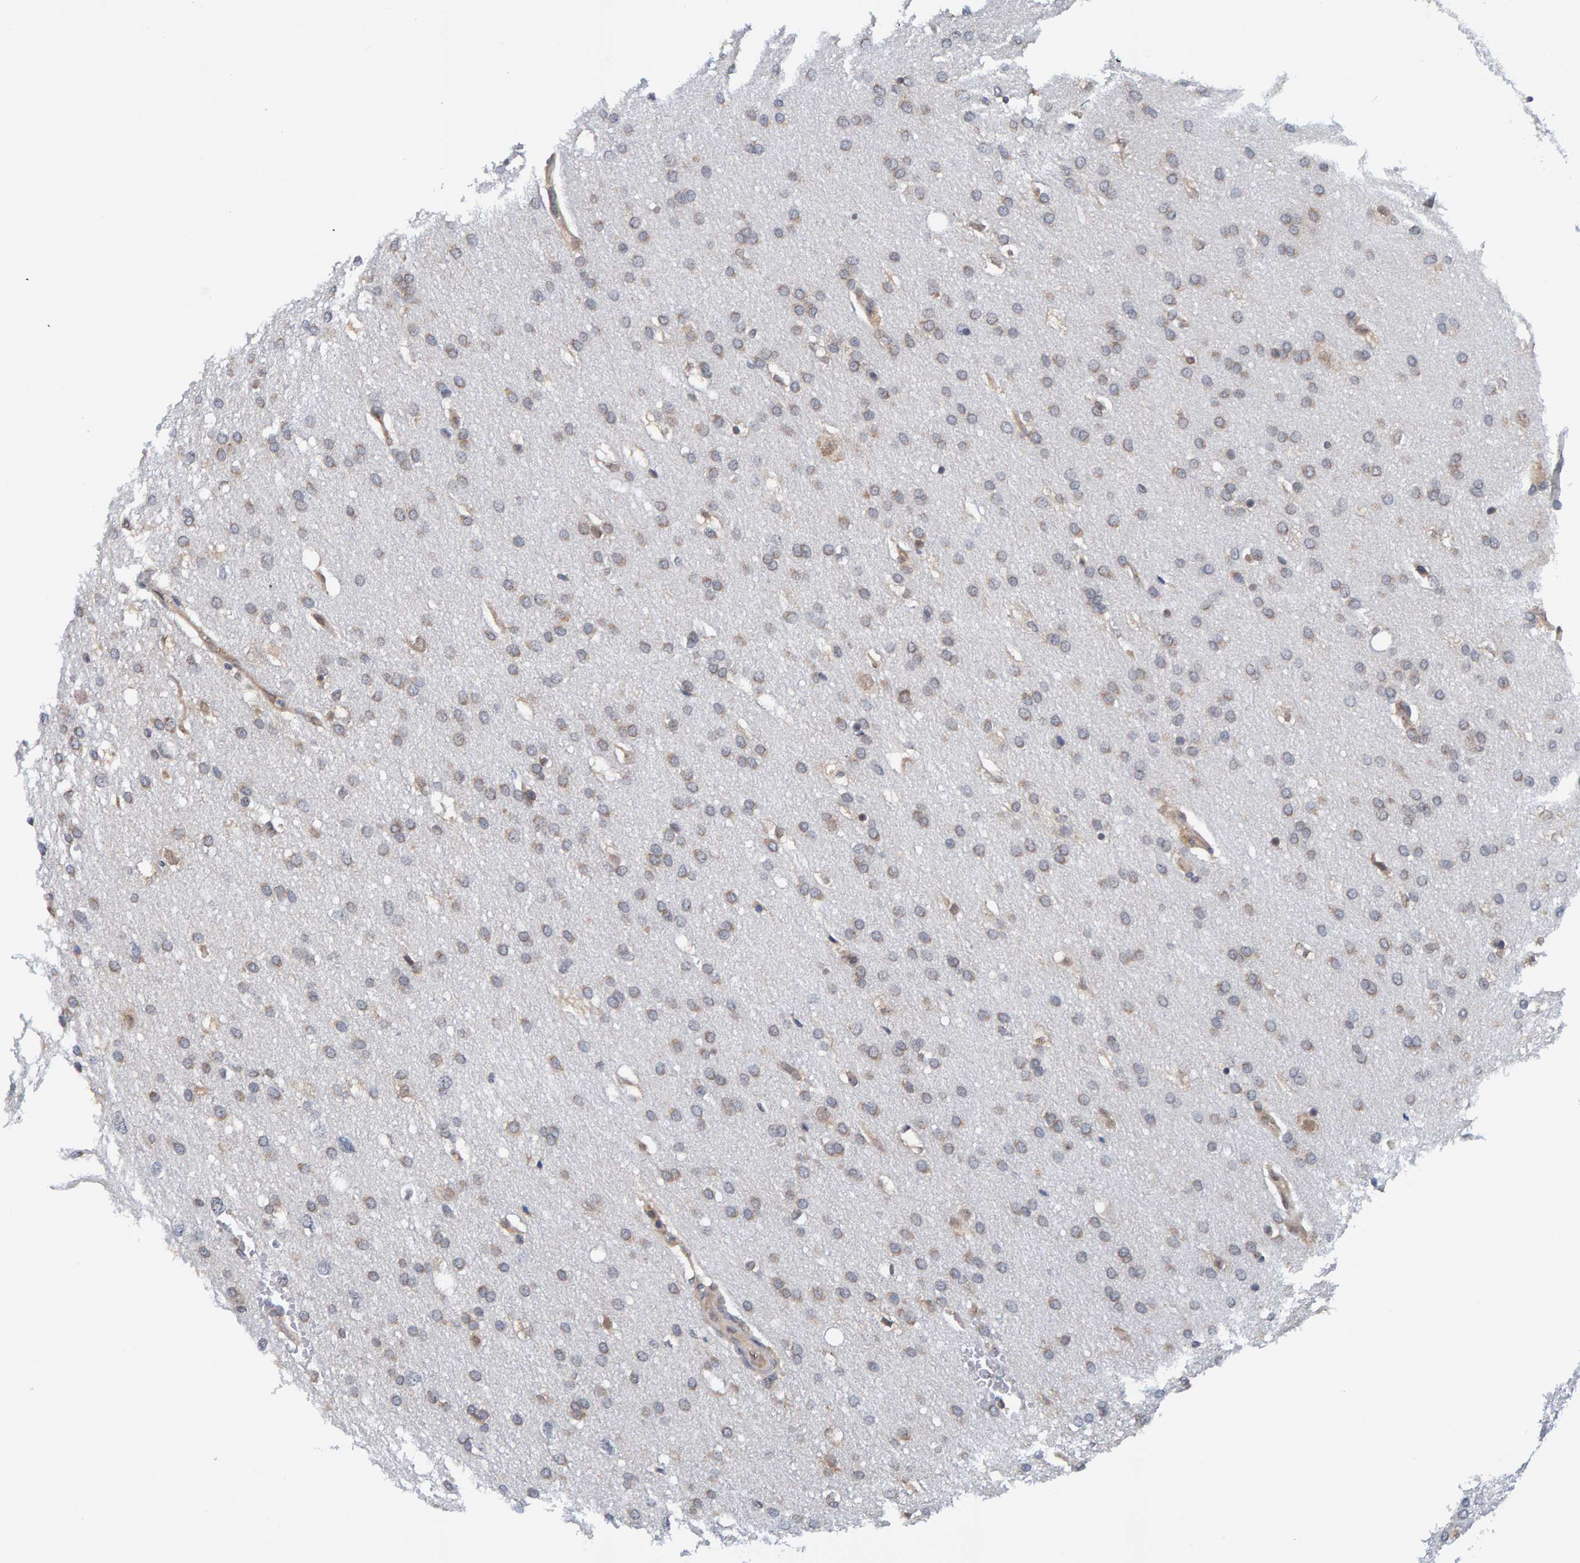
{"staining": {"intensity": "weak", "quantity": "25%-75%", "location": "cytoplasmic/membranous"}, "tissue": "glioma", "cell_type": "Tumor cells", "image_type": "cancer", "snomed": [{"axis": "morphology", "description": "Glioma, malignant, Low grade"}, {"axis": "topography", "description": "Brain"}], "caption": "Human glioma stained for a protein (brown) exhibits weak cytoplasmic/membranous positive positivity in about 25%-75% of tumor cells.", "gene": "SCRN2", "patient": {"sex": "female", "age": 37}}